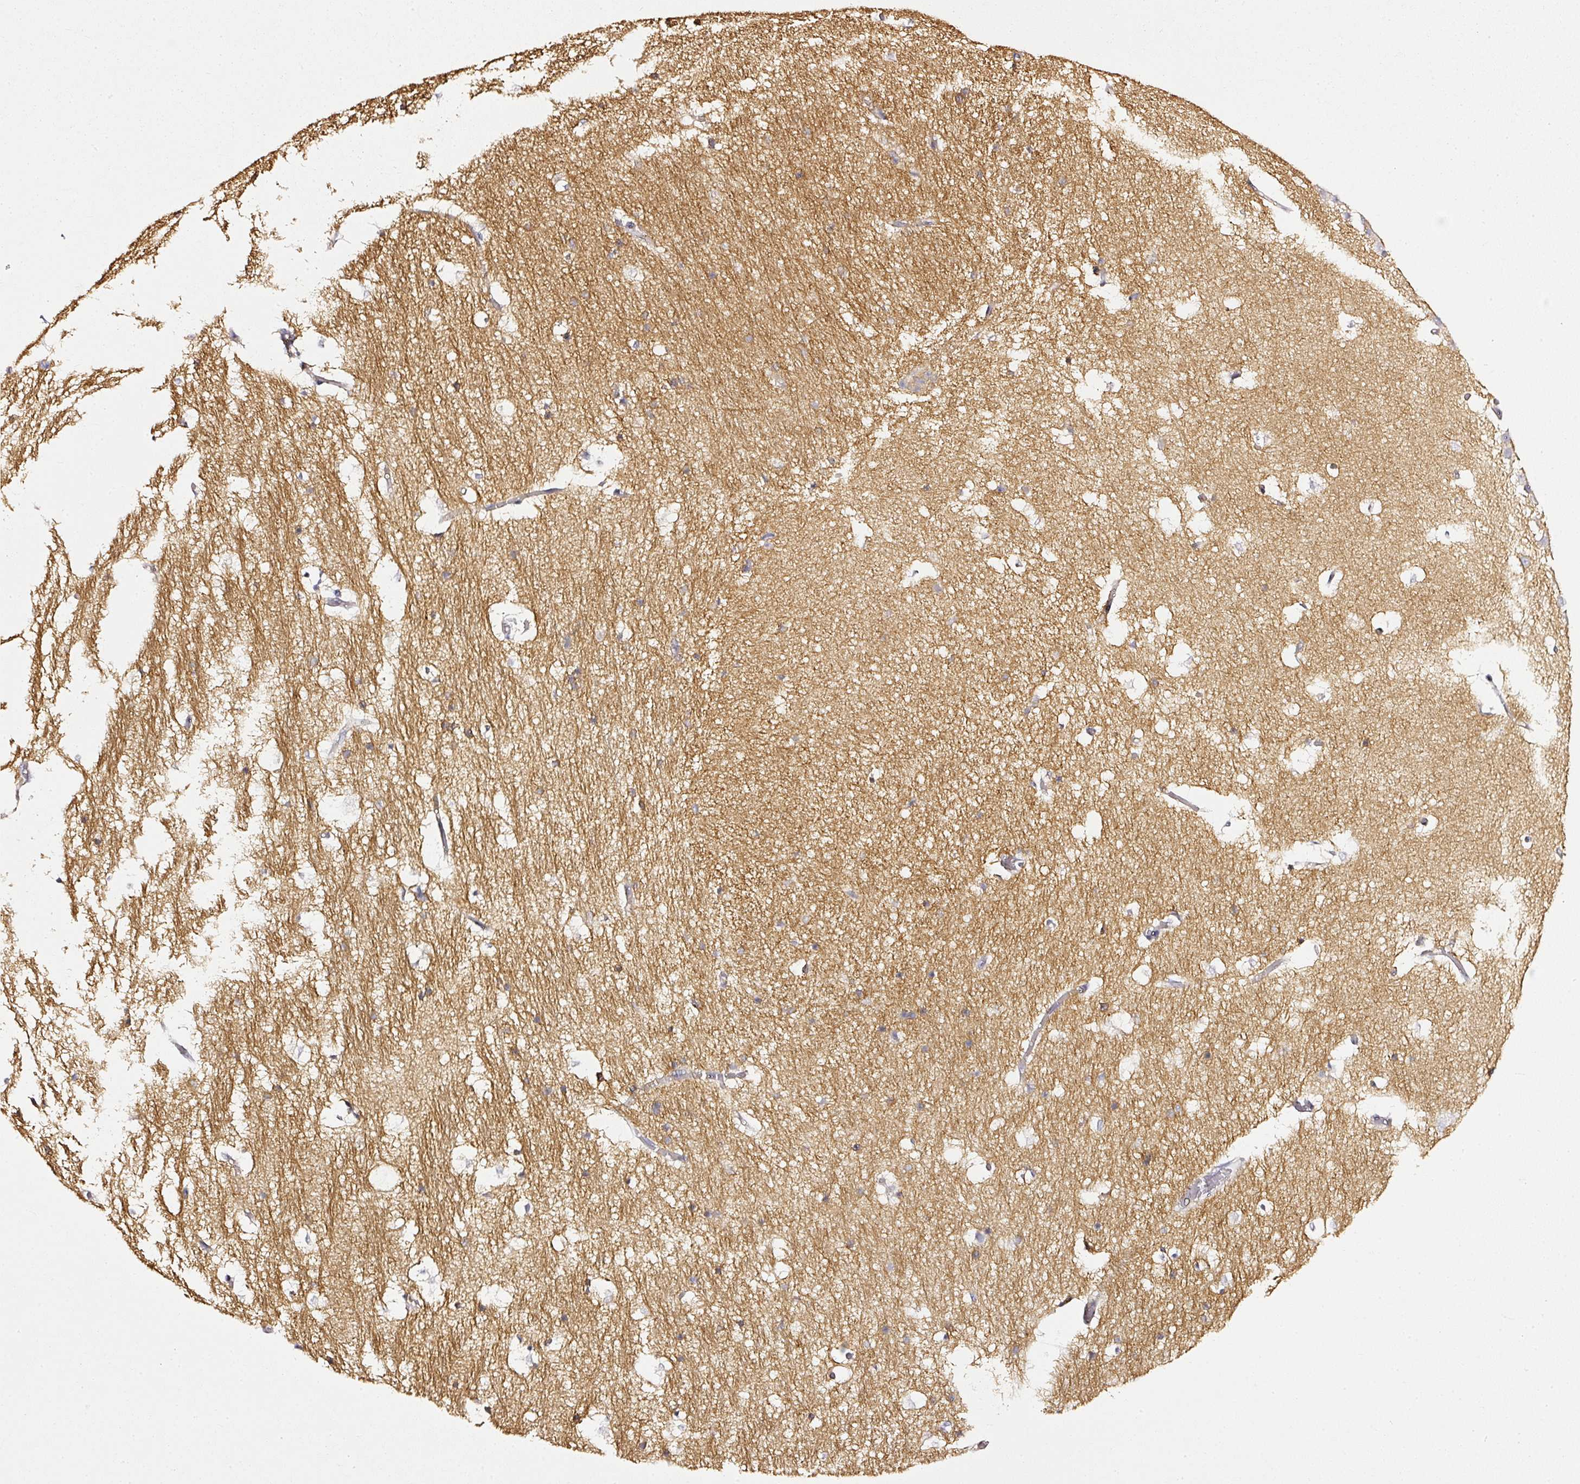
{"staining": {"intensity": "negative", "quantity": "none", "location": "none"}, "tissue": "hippocampus", "cell_type": "Glial cells", "image_type": "normal", "snomed": [{"axis": "morphology", "description": "Normal tissue, NOS"}, {"axis": "topography", "description": "Hippocampus"}], "caption": "Immunohistochemistry (IHC) histopathology image of normal hippocampus stained for a protein (brown), which exhibits no staining in glial cells.", "gene": "CD47", "patient": {"sex": "female", "age": 52}}